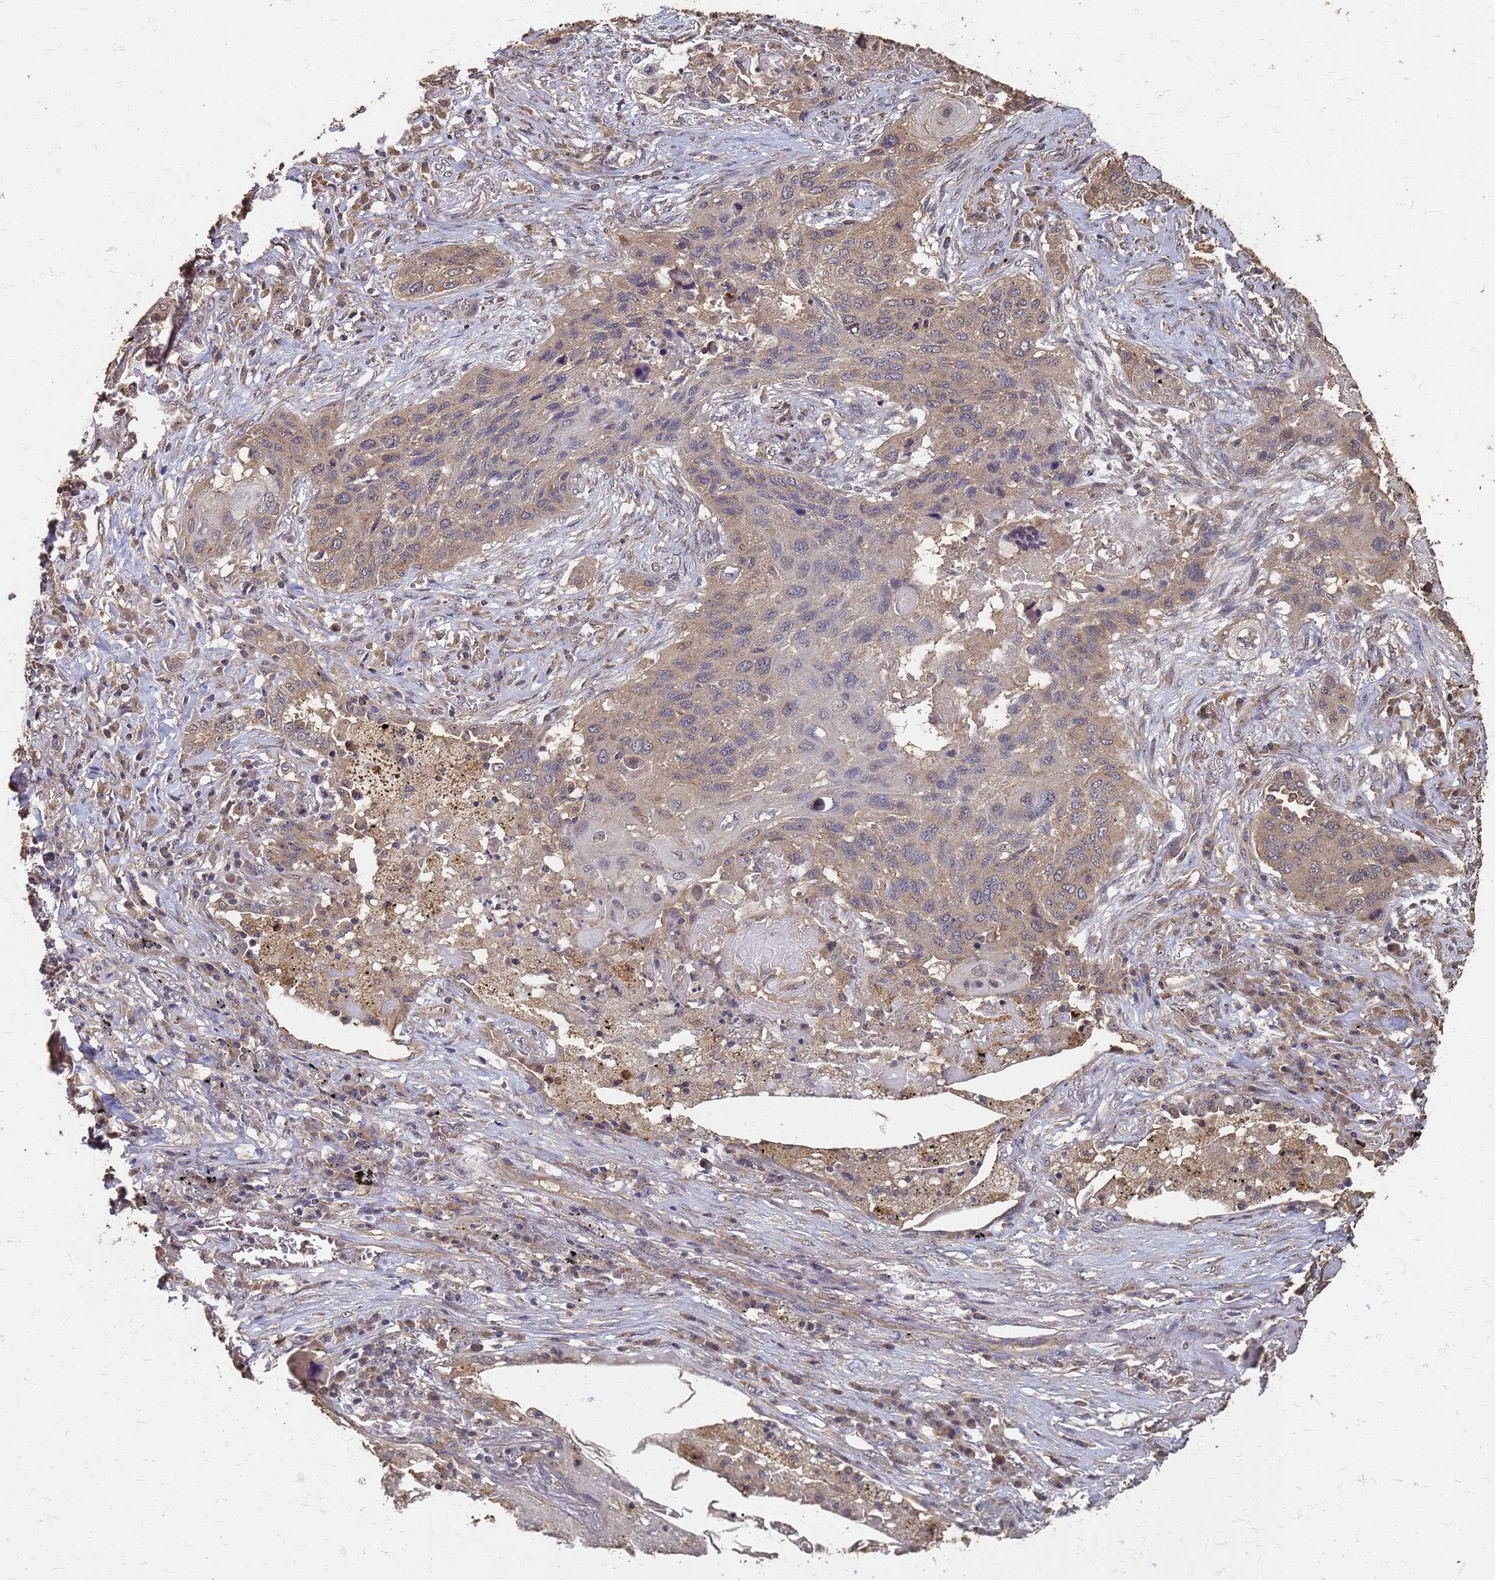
{"staining": {"intensity": "weak", "quantity": ">75%", "location": "cytoplasmic/membranous"}, "tissue": "lung cancer", "cell_type": "Tumor cells", "image_type": "cancer", "snomed": [{"axis": "morphology", "description": "Squamous cell carcinoma, NOS"}, {"axis": "topography", "description": "Lung"}], "caption": "This image exhibits lung cancer (squamous cell carcinoma) stained with immunohistochemistry to label a protein in brown. The cytoplasmic/membranous of tumor cells show weak positivity for the protein. Nuclei are counter-stained blue.", "gene": "DPH5", "patient": {"sex": "female", "age": 63}}